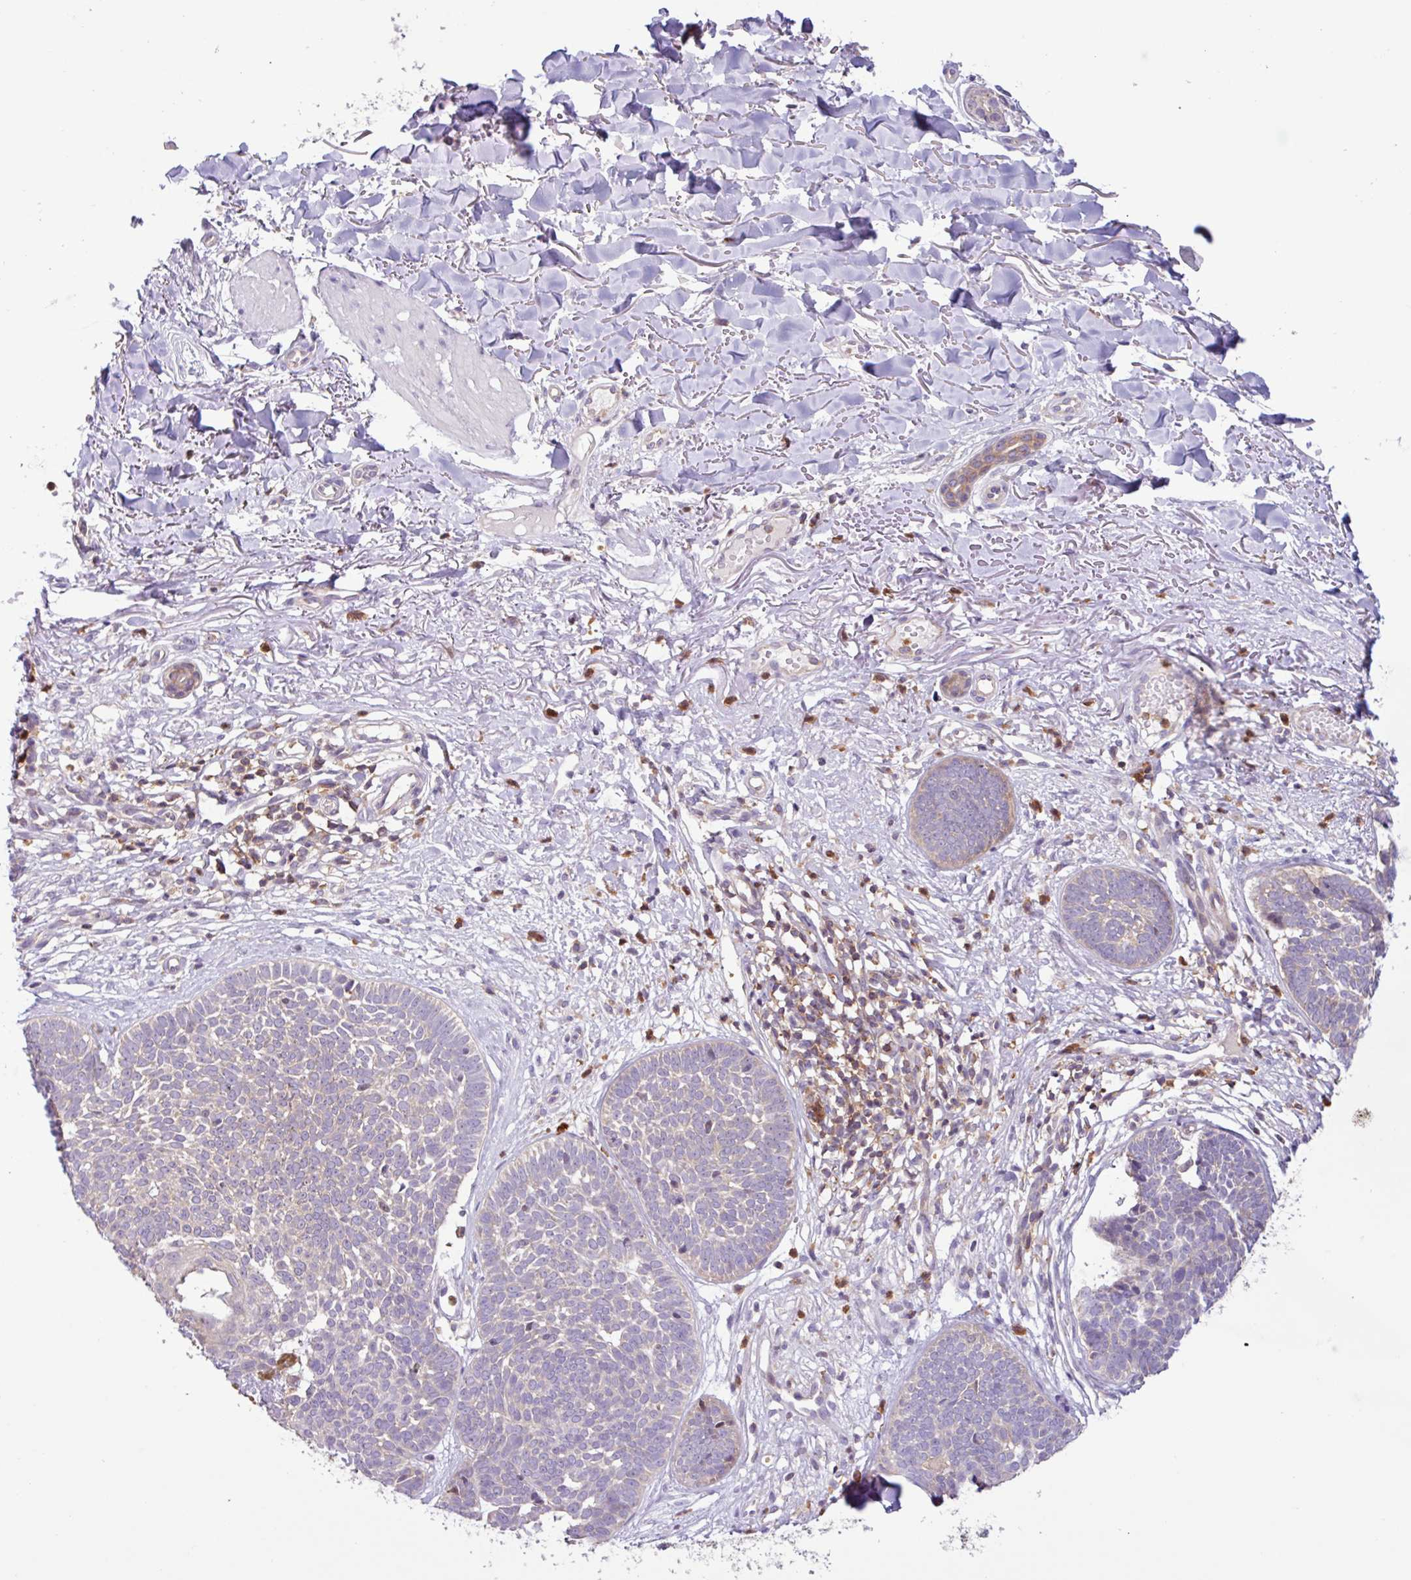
{"staining": {"intensity": "negative", "quantity": "none", "location": "none"}, "tissue": "skin cancer", "cell_type": "Tumor cells", "image_type": "cancer", "snomed": [{"axis": "morphology", "description": "Basal cell carcinoma"}, {"axis": "topography", "description": "Skin"}, {"axis": "topography", "description": "Skin of neck"}, {"axis": "topography", "description": "Skin of shoulder"}, {"axis": "topography", "description": "Skin of back"}], "caption": "Immunohistochemistry (IHC) micrograph of skin cancer stained for a protein (brown), which shows no staining in tumor cells. (Stains: DAB (3,3'-diaminobenzidine) immunohistochemistry (IHC) with hematoxylin counter stain, Microscopy: brightfield microscopy at high magnification).", "gene": "ACTR3", "patient": {"sex": "male", "age": 80}}